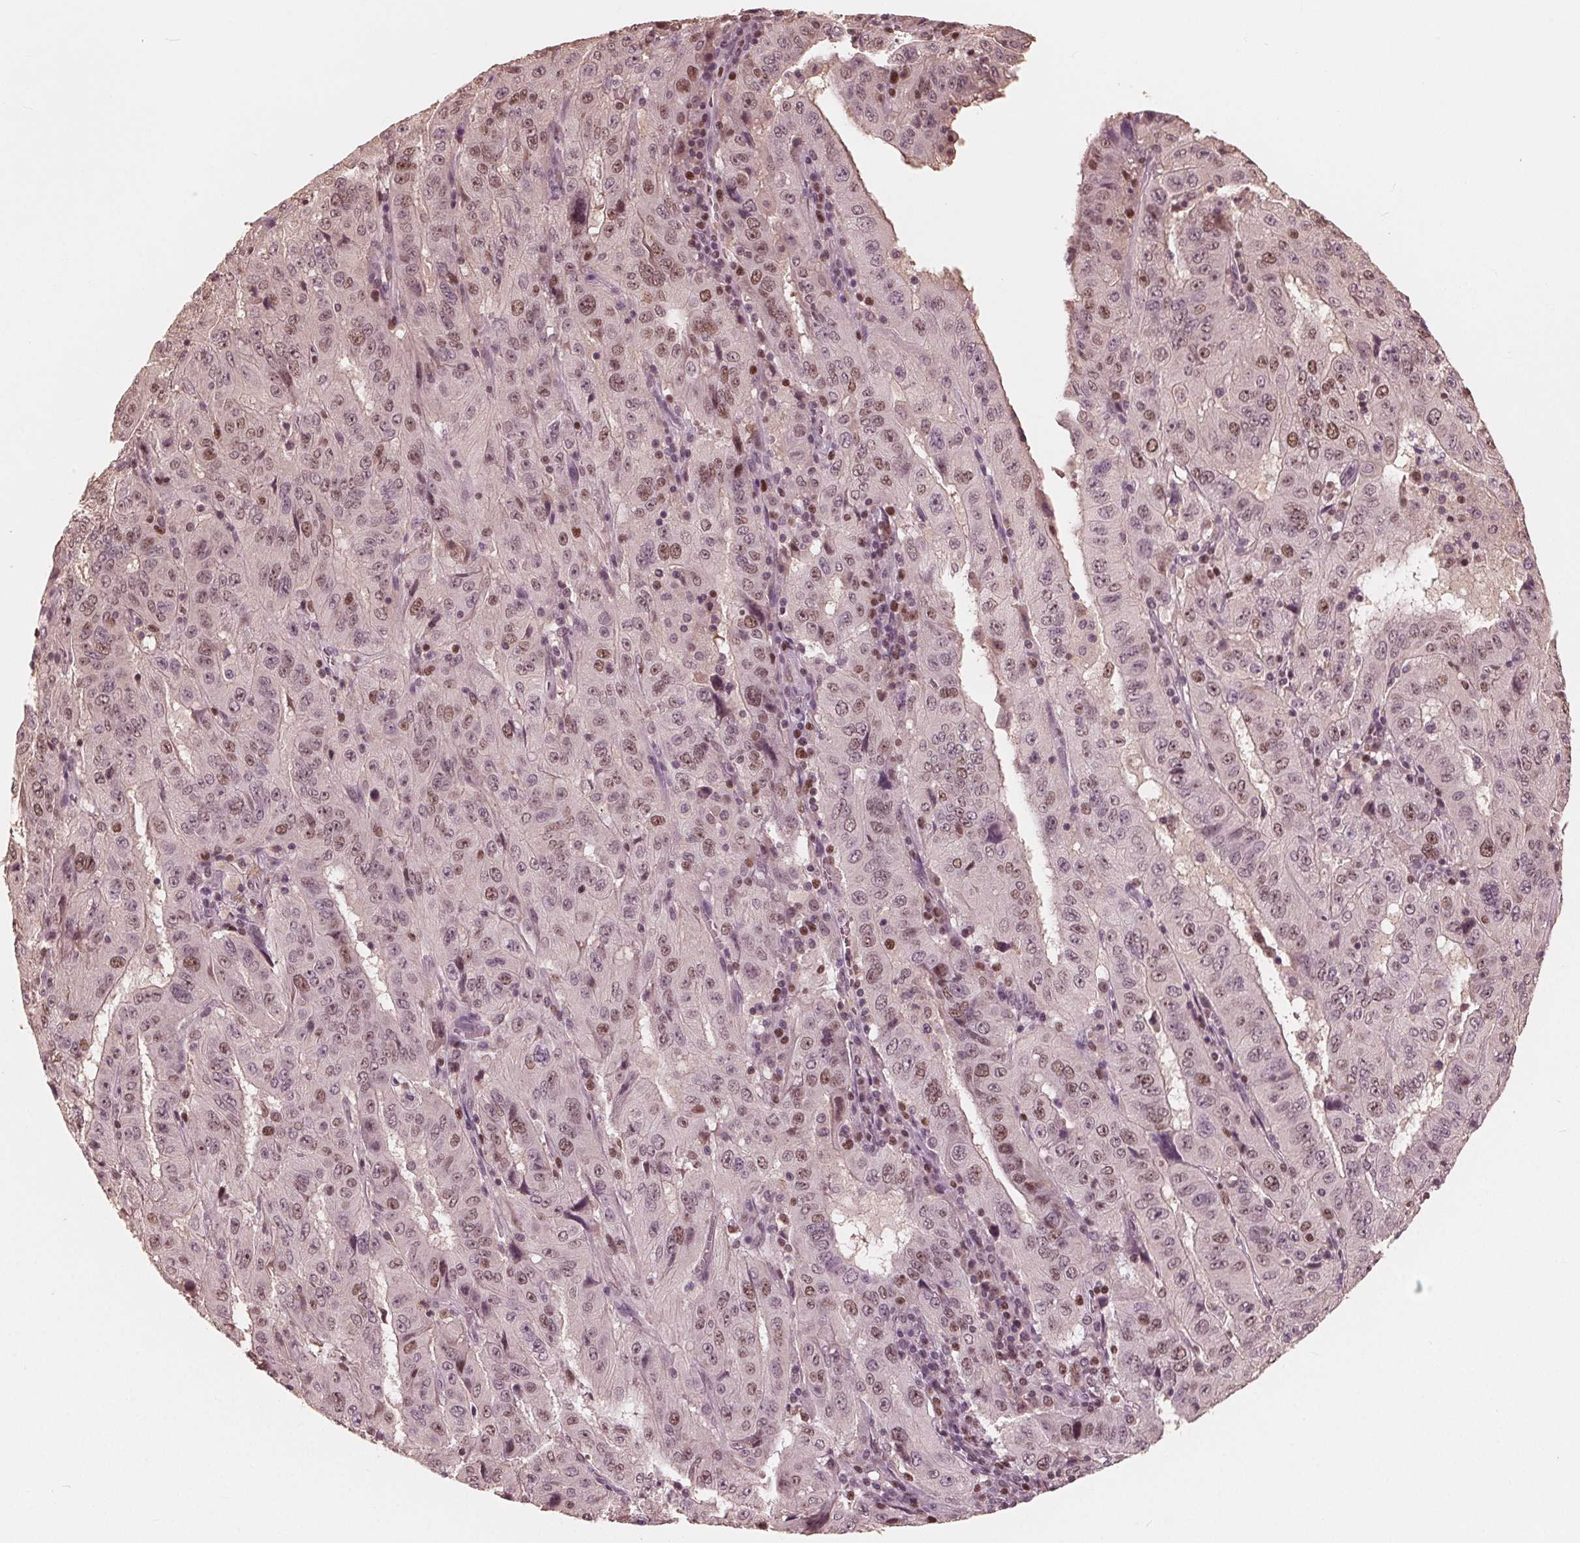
{"staining": {"intensity": "moderate", "quantity": "25%-75%", "location": "nuclear"}, "tissue": "pancreatic cancer", "cell_type": "Tumor cells", "image_type": "cancer", "snomed": [{"axis": "morphology", "description": "Adenocarcinoma, NOS"}, {"axis": "topography", "description": "Pancreas"}], "caption": "Pancreatic cancer (adenocarcinoma) stained for a protein shows moderate nuclear positivity in tumor cells.", "gene": "HIRIP3", "patient": {"sex": "male", "age": 63}}